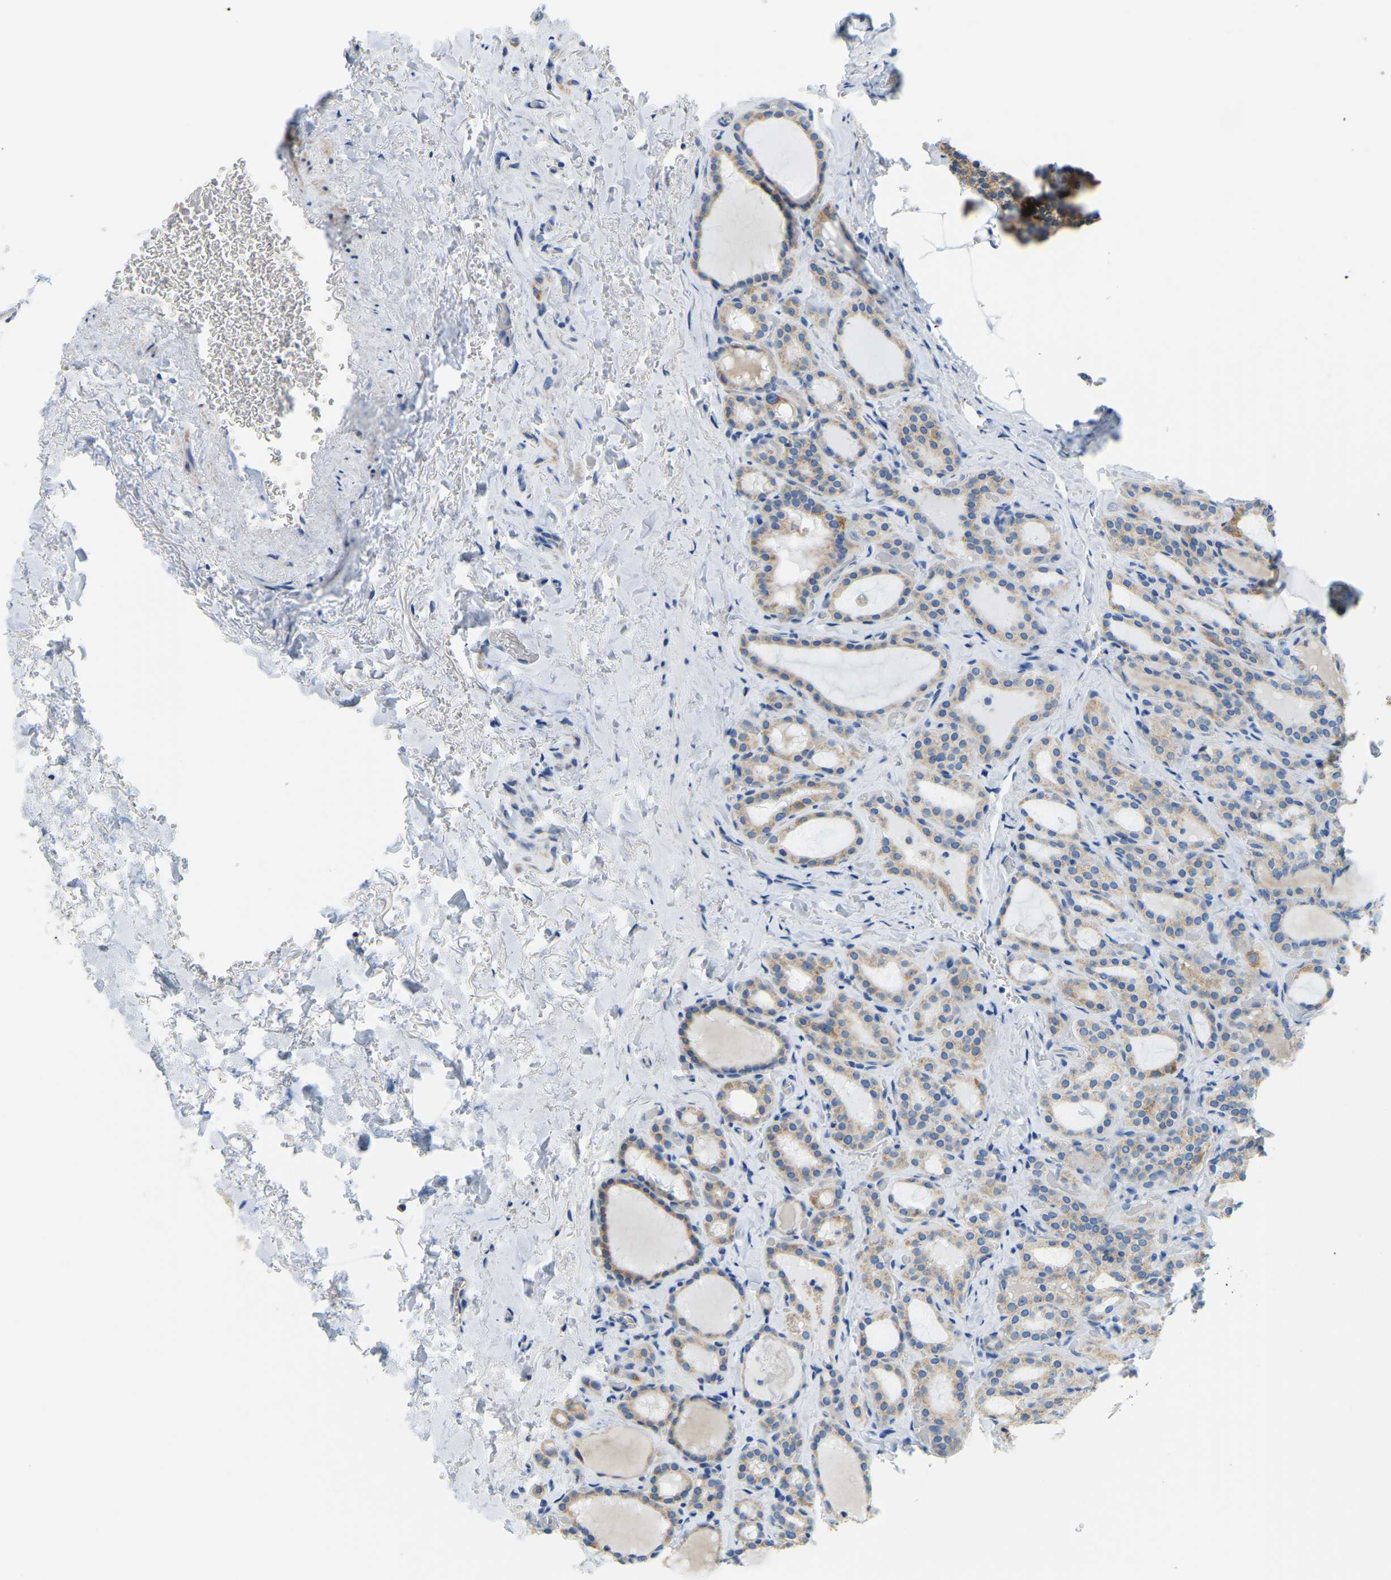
{"staining": {"intensity": "weak", "quantity": ">75%", "location": "cytoplasmic/membranous"}, "tissue": "parathyroid gland", "cell_type": "Glandular cells", "image_type": "normal", "snomed": [{"axis": "morphology", "description": "Normal tissue, NOS"}, {"axis": "morphology", "description": "Adenoma, NOS"}, {"axis": "topography", "description": "Parathyroid gland"}], "caption": "Immunohistochemistry staining of normal parathyroid gland, which reveals low levels of weak cytoplasmic/membranous expression in about >75% of glandular cells indicating weak cytoplasmic/membranous protein staining. The staining was performed using DAB (brown) for protein detection and nuclei were counterstained in hematoxylin (blue).", "gene": "GDA", "patient": {"sex": "female", "age": 58}}